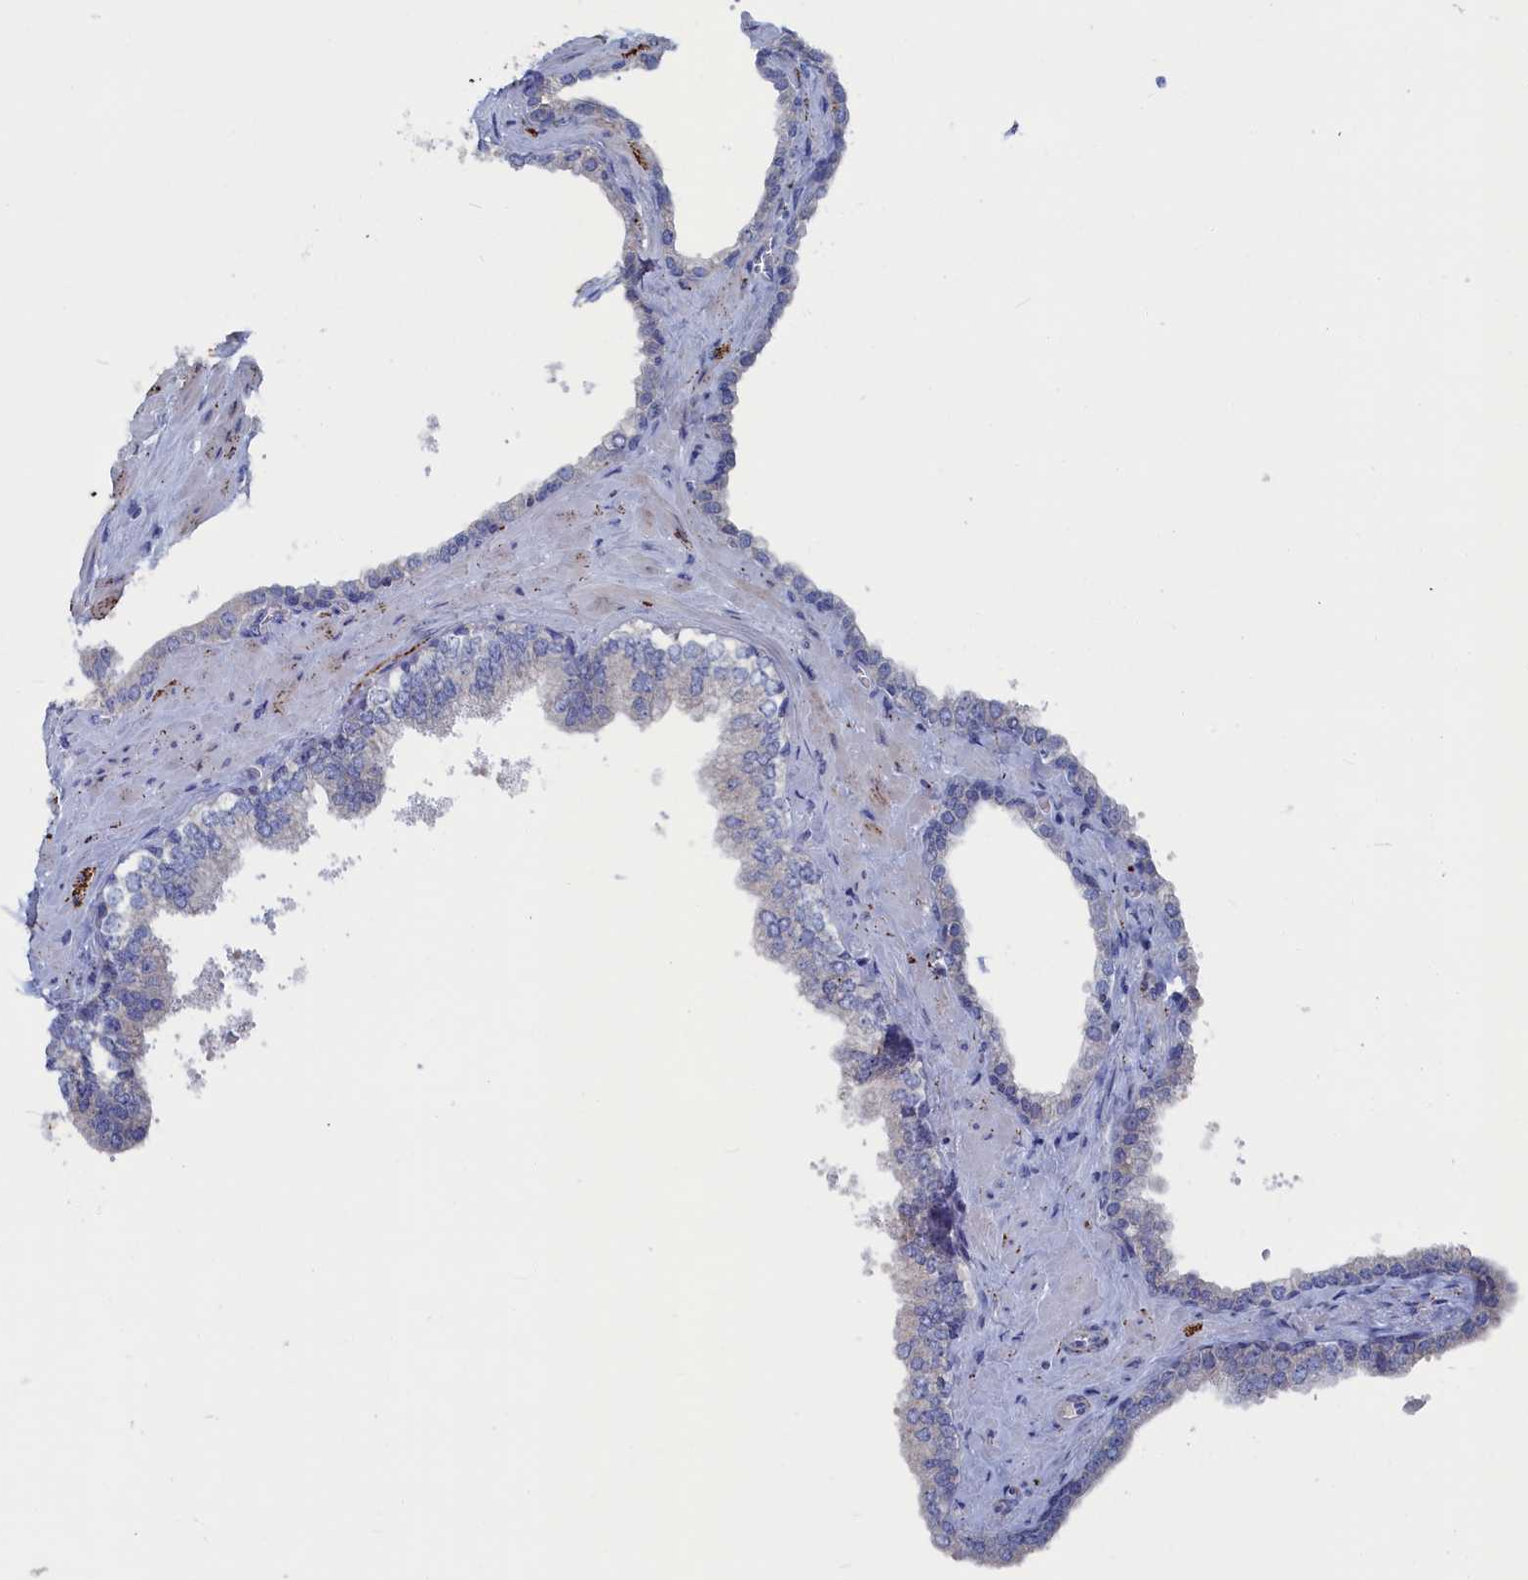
{"staining": {"intensity": "negative", "quantity": "none", "location": "none"}, "tissue": "prostate", "cell_type": "Glandular cells", "image_type": "normal", "snomed": [{"axis": "morphology", "description": "Normal tissue, NOS"}, {"axis": "topography", "description": "Prostate"}], "caption": "Immunohistochemistry image of unremarkable prostate: human prostate stained with DAB (3,3'-diaminobenzidine) exhibits no significant protein positivity in glandular cells. (Immunohistochemistry, brightfield microscopy, high magnification).", "gene": "CEND1", "patient": {"sex": "male", "age": 60}}